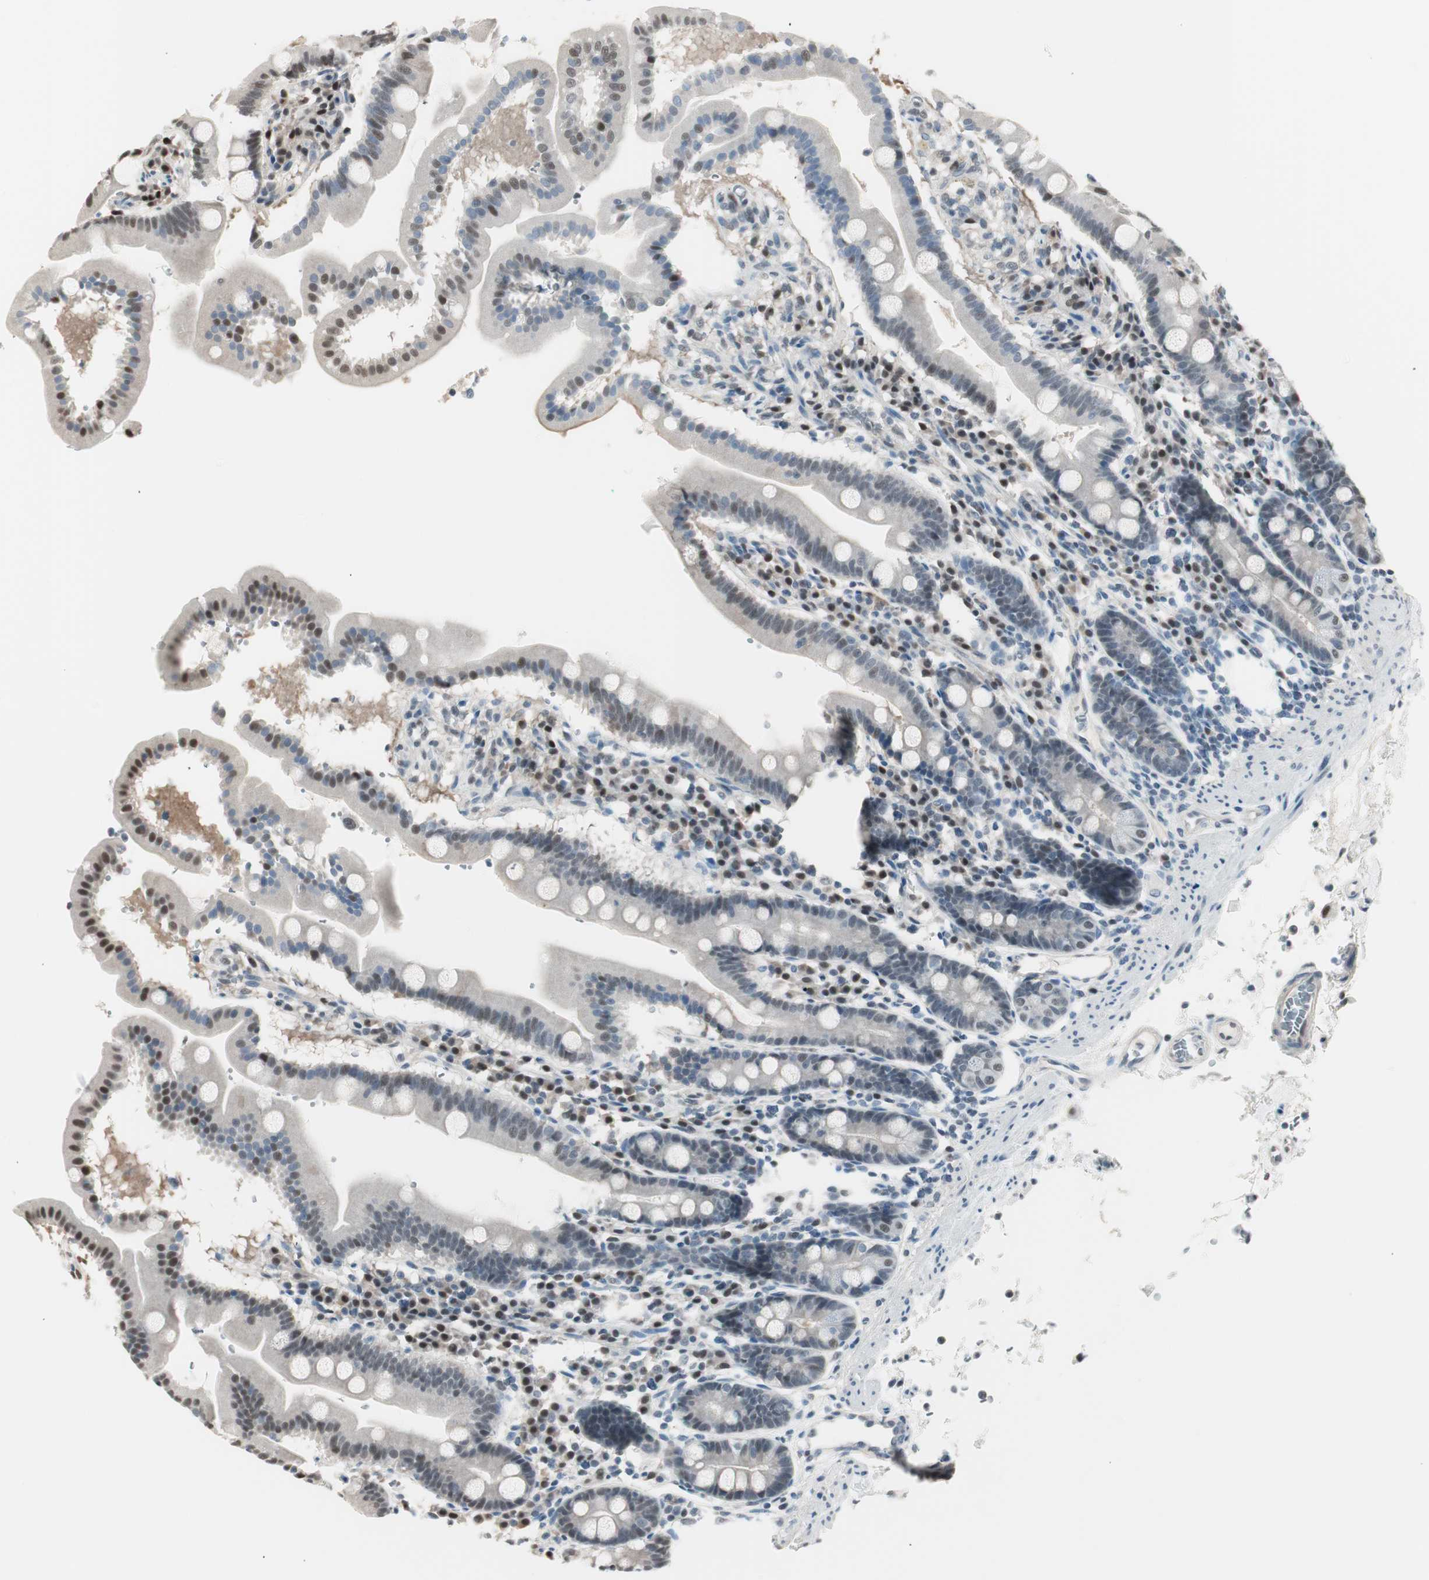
{"staining": {"intensity": "moderate", "quantity": "25%-75%", "location": "nuclear"}, "tissue": "duodenum", "cell_type": "Glandular cells", "image_type": "normal", "snomed": [{"axis": "morphology", "description": "Normal tissue, NOS"}, {"axis": "topography", "description": "Duodenum"}], "caption": "This photomicrograph exhibits unremarkable duodenum stained with IHC to label a protein in brown. The nuclear of glandular cells show moderate positivity for the protein. Nuclei are counter-stained blue.", "gene": "LONP2", "patient": {"sex": "male", "age": 50}}